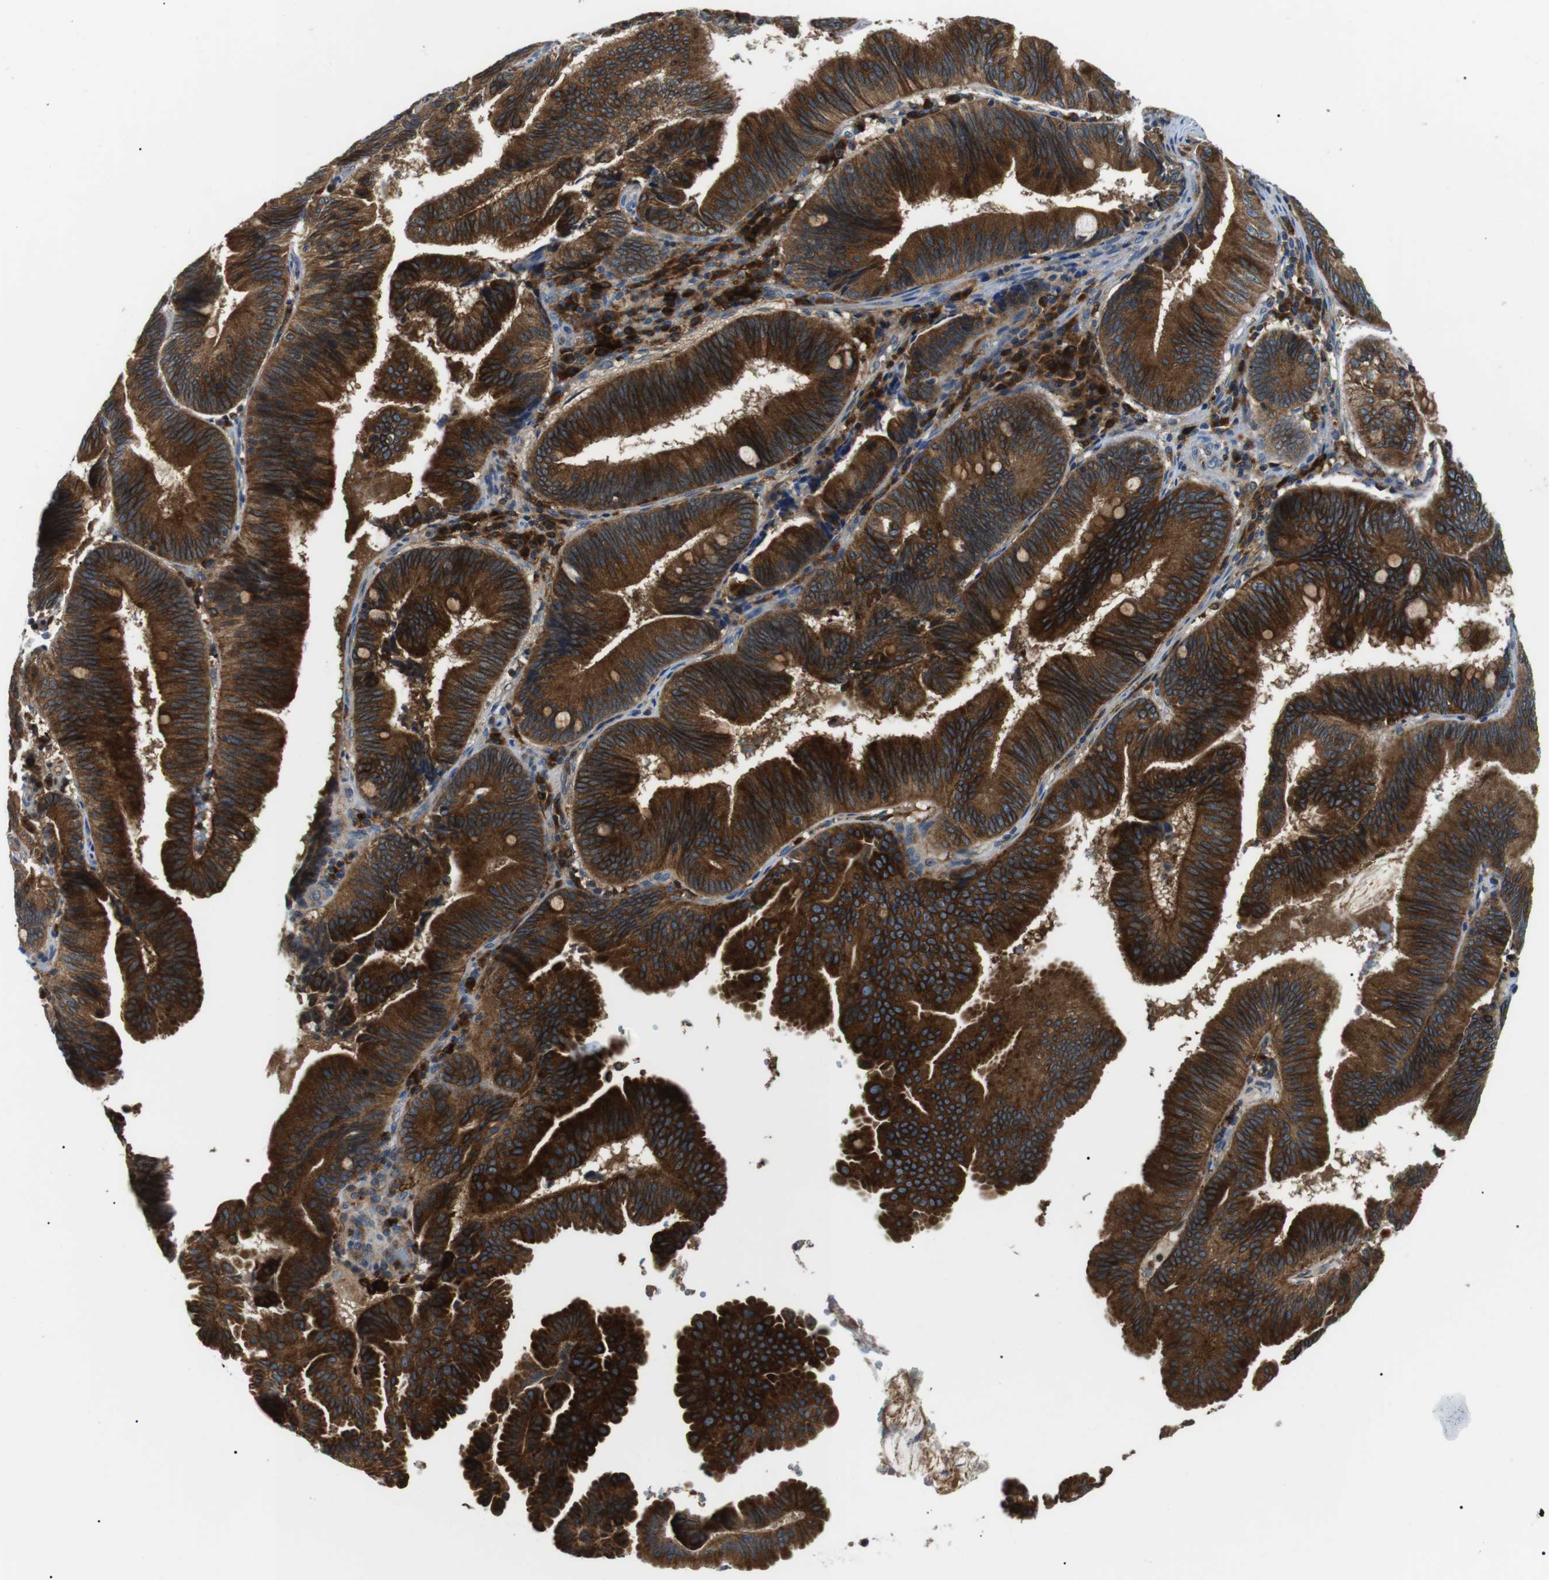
{"staining": {"intensity": "strong", "quantity": ">75%", "location": "cytoplasmic/membranous"}, "tissue": "pancreatic cancer", "cell_type": "Tumor cells", "image_type": "cancer", "snomed": [{"axis": "morphology", "description": "Adenocarcinoma, NOS"}, {"axis": "topography", "description": "Pancreas"}], "caption": "Immunohistochemistry micrograph of human adenocarcinoma (pancreatic) stained for a protein (brown), which exhibits high levels of strong cytoplasmic/membranous expression in about >75% of tumor cells.", "gene": "RAB9A", "patient": {"sex": "male", "age": 82}}